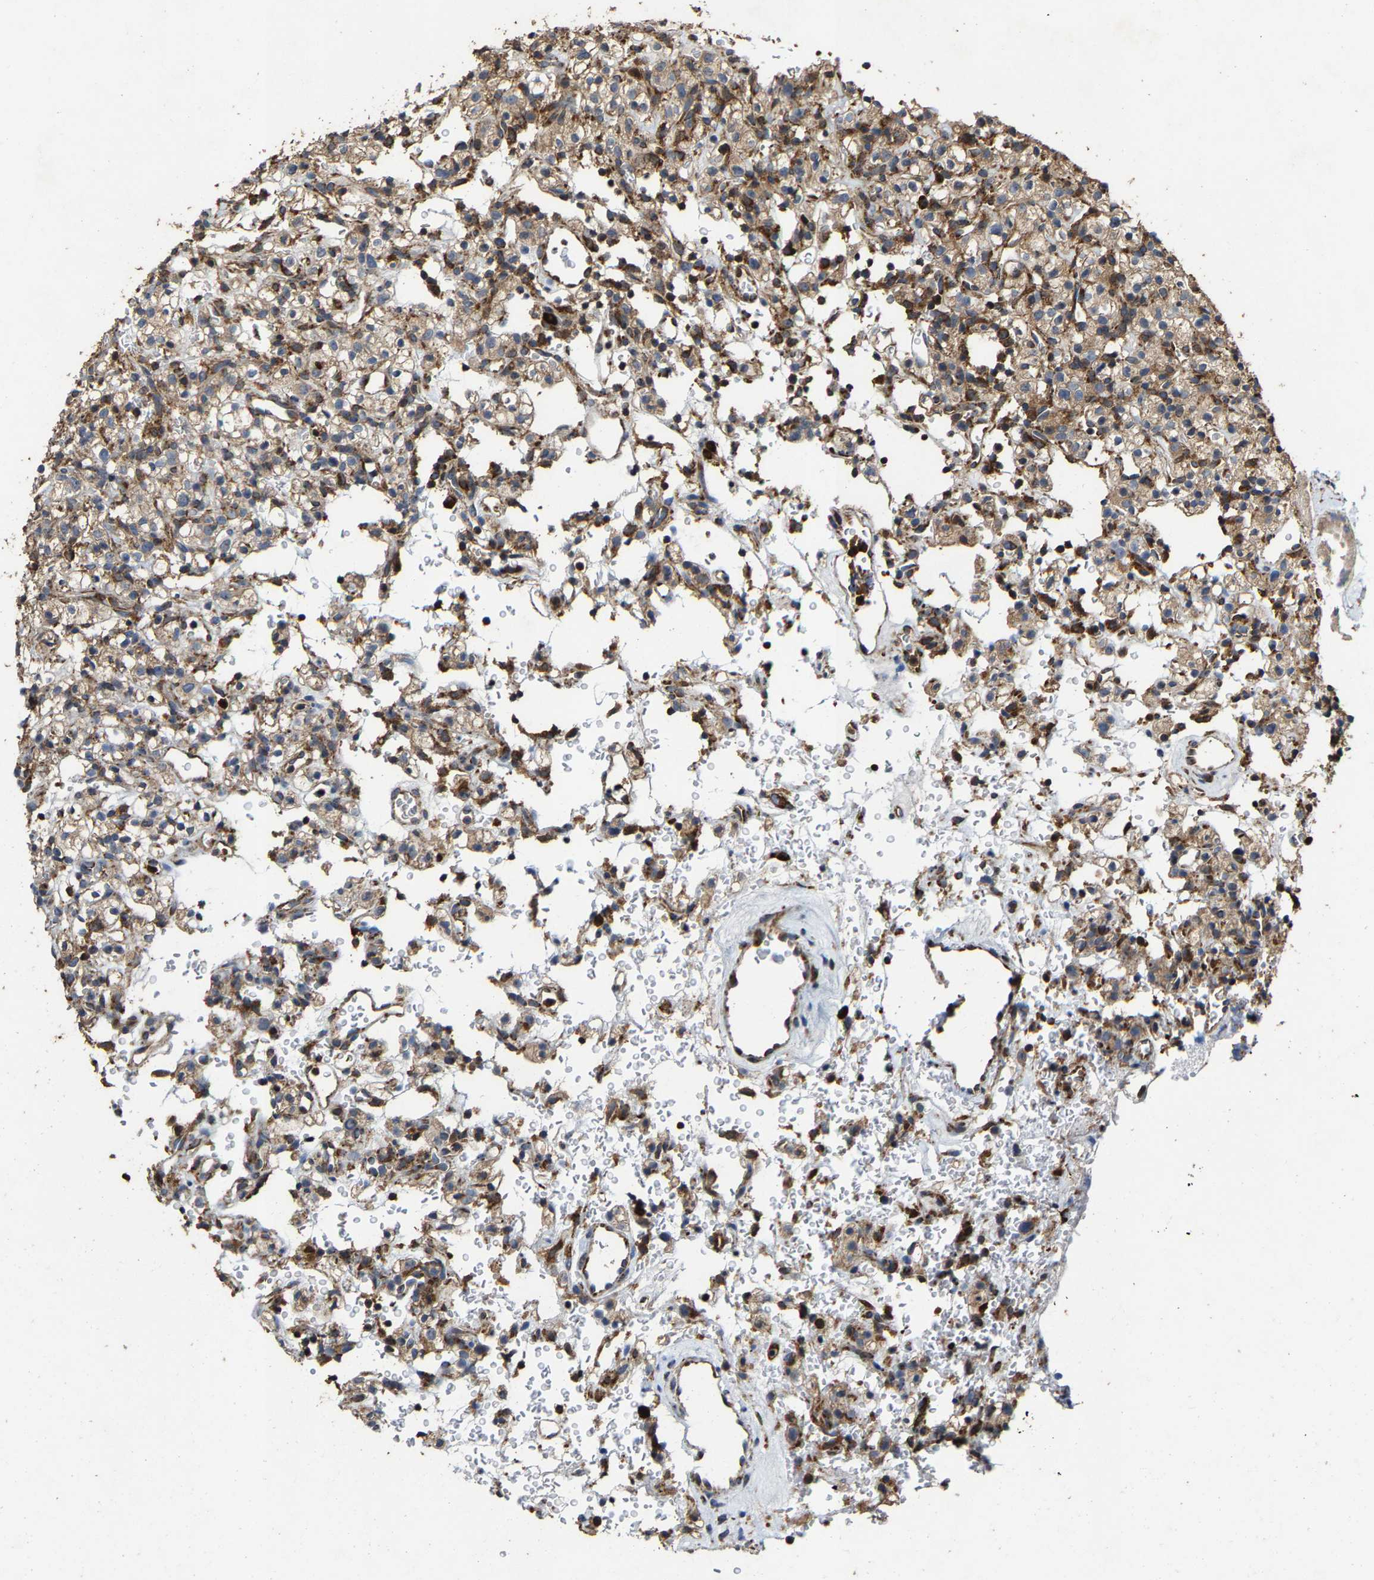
{"staining": {"intensity": "weak", "quantity": ">75%", "location": "cytoplasmic/membranous"}, "tissue": "renal cancer", "cell_type": "Tumor cells", "image_type": "cancer", "snomed": [{"axis": "morphology", "description": "Normal tissue, NOS"}, {"axis": "morphology", "description": "Adenocarcinoma, NOS"}, {"axis": "topography", "description": "Kidney"}], "caption": "Protein analysis of adenocarcinoma (renal) tissue shows weak cytoplasmic/membranous staining in about >75% of tumor cells. The protein is shown in brown color, while the nuclei are stained blue.", "gene": "FGD3", "patient": {"sex": "female", "age": 72}}